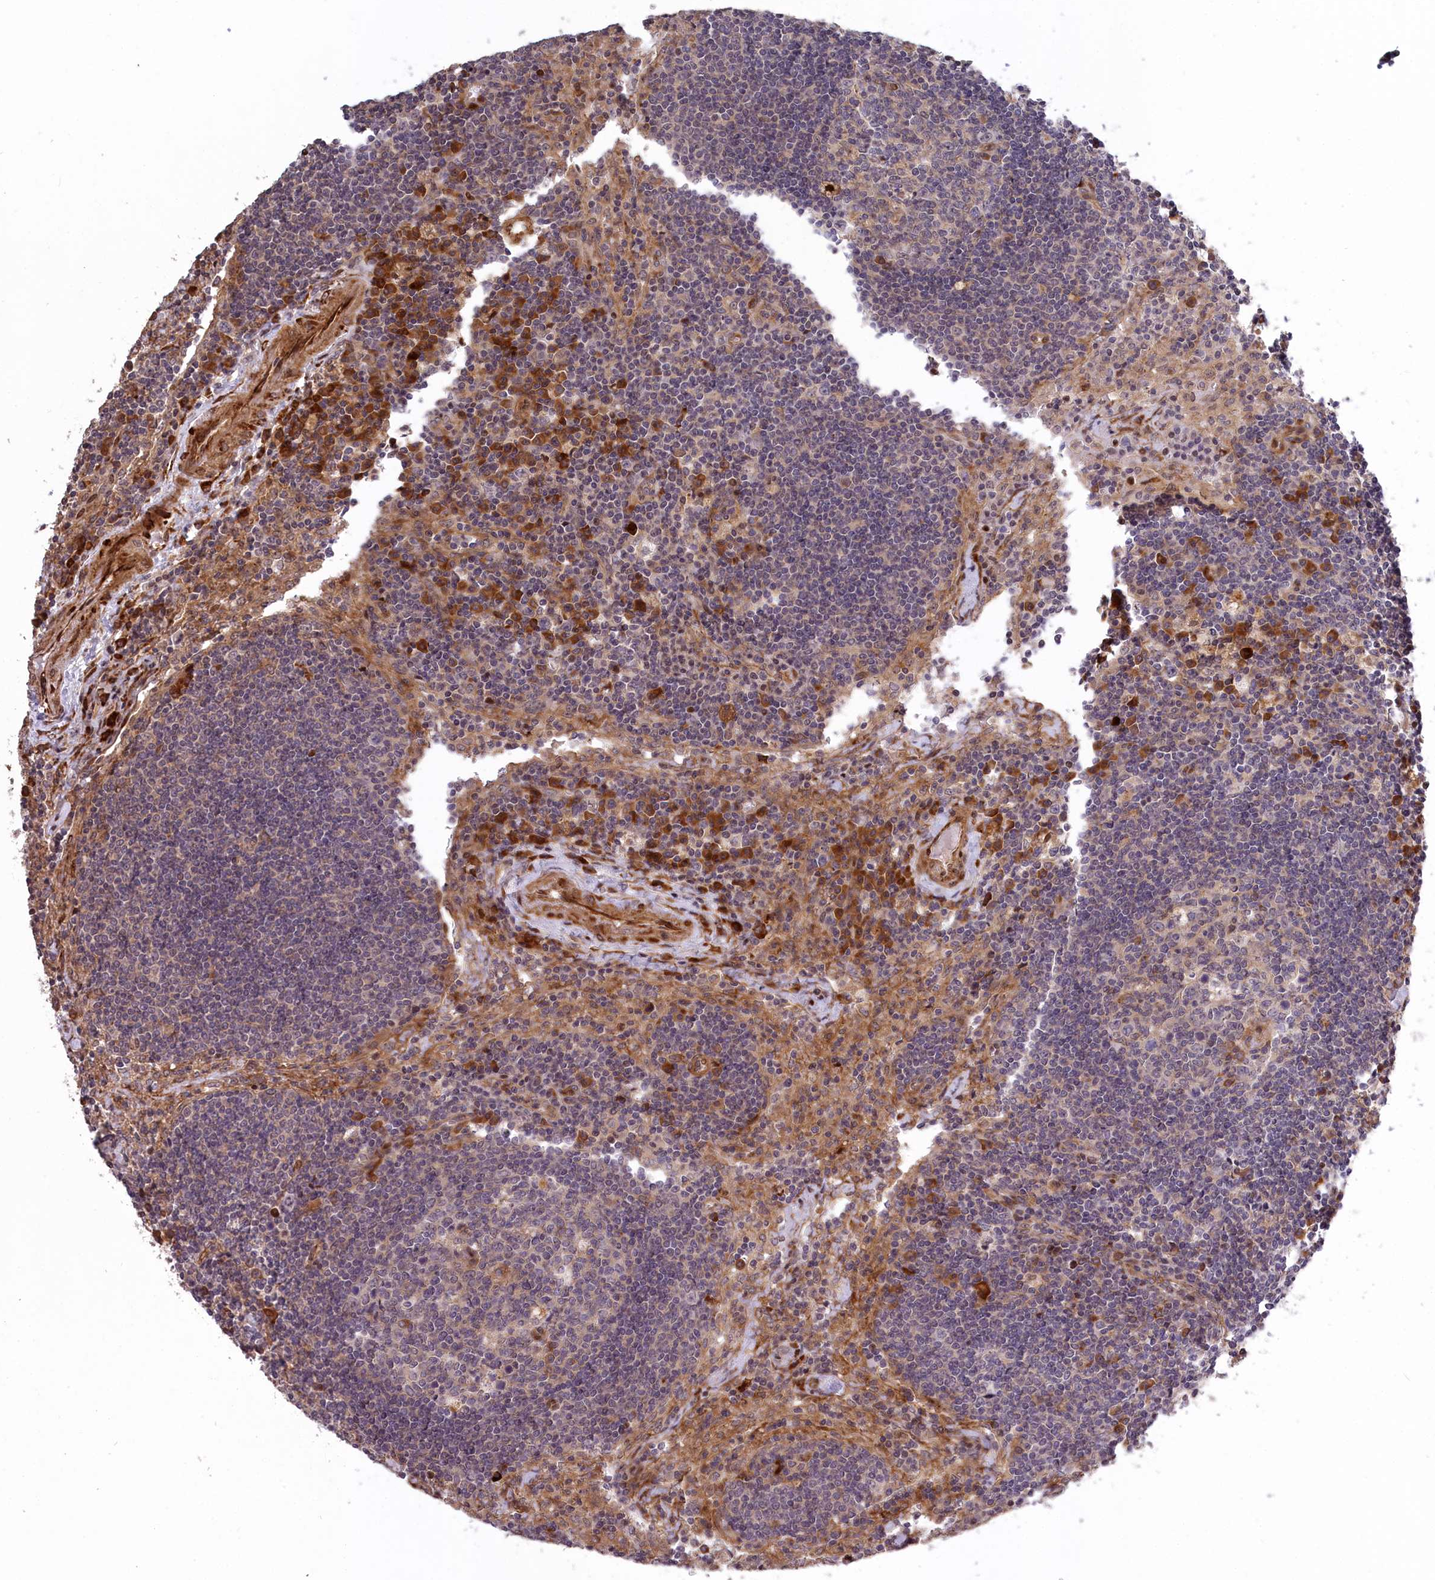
{"staining": {"intensity": "moderate", "quantity": "<25%", "location": "cytoplasmic/membranous,nuclear"}, "tissue": "lymph node", "cell_type": "Germinal center cells", "image_type": "normal", "snomed": [{"axis": "morphology", "description": "Normal tissue, NOS"}, {"axis": "topography", "description": "Lymph node"}], "caption": "Human lymph node stained for a protein (brown) demonstrates moderate cytoplasmic/membranous,nuclear positive positivity in about <25% of germinal center cells.", "gene": "DDX60L", "patient": {"sex": "male", "age": 58}}